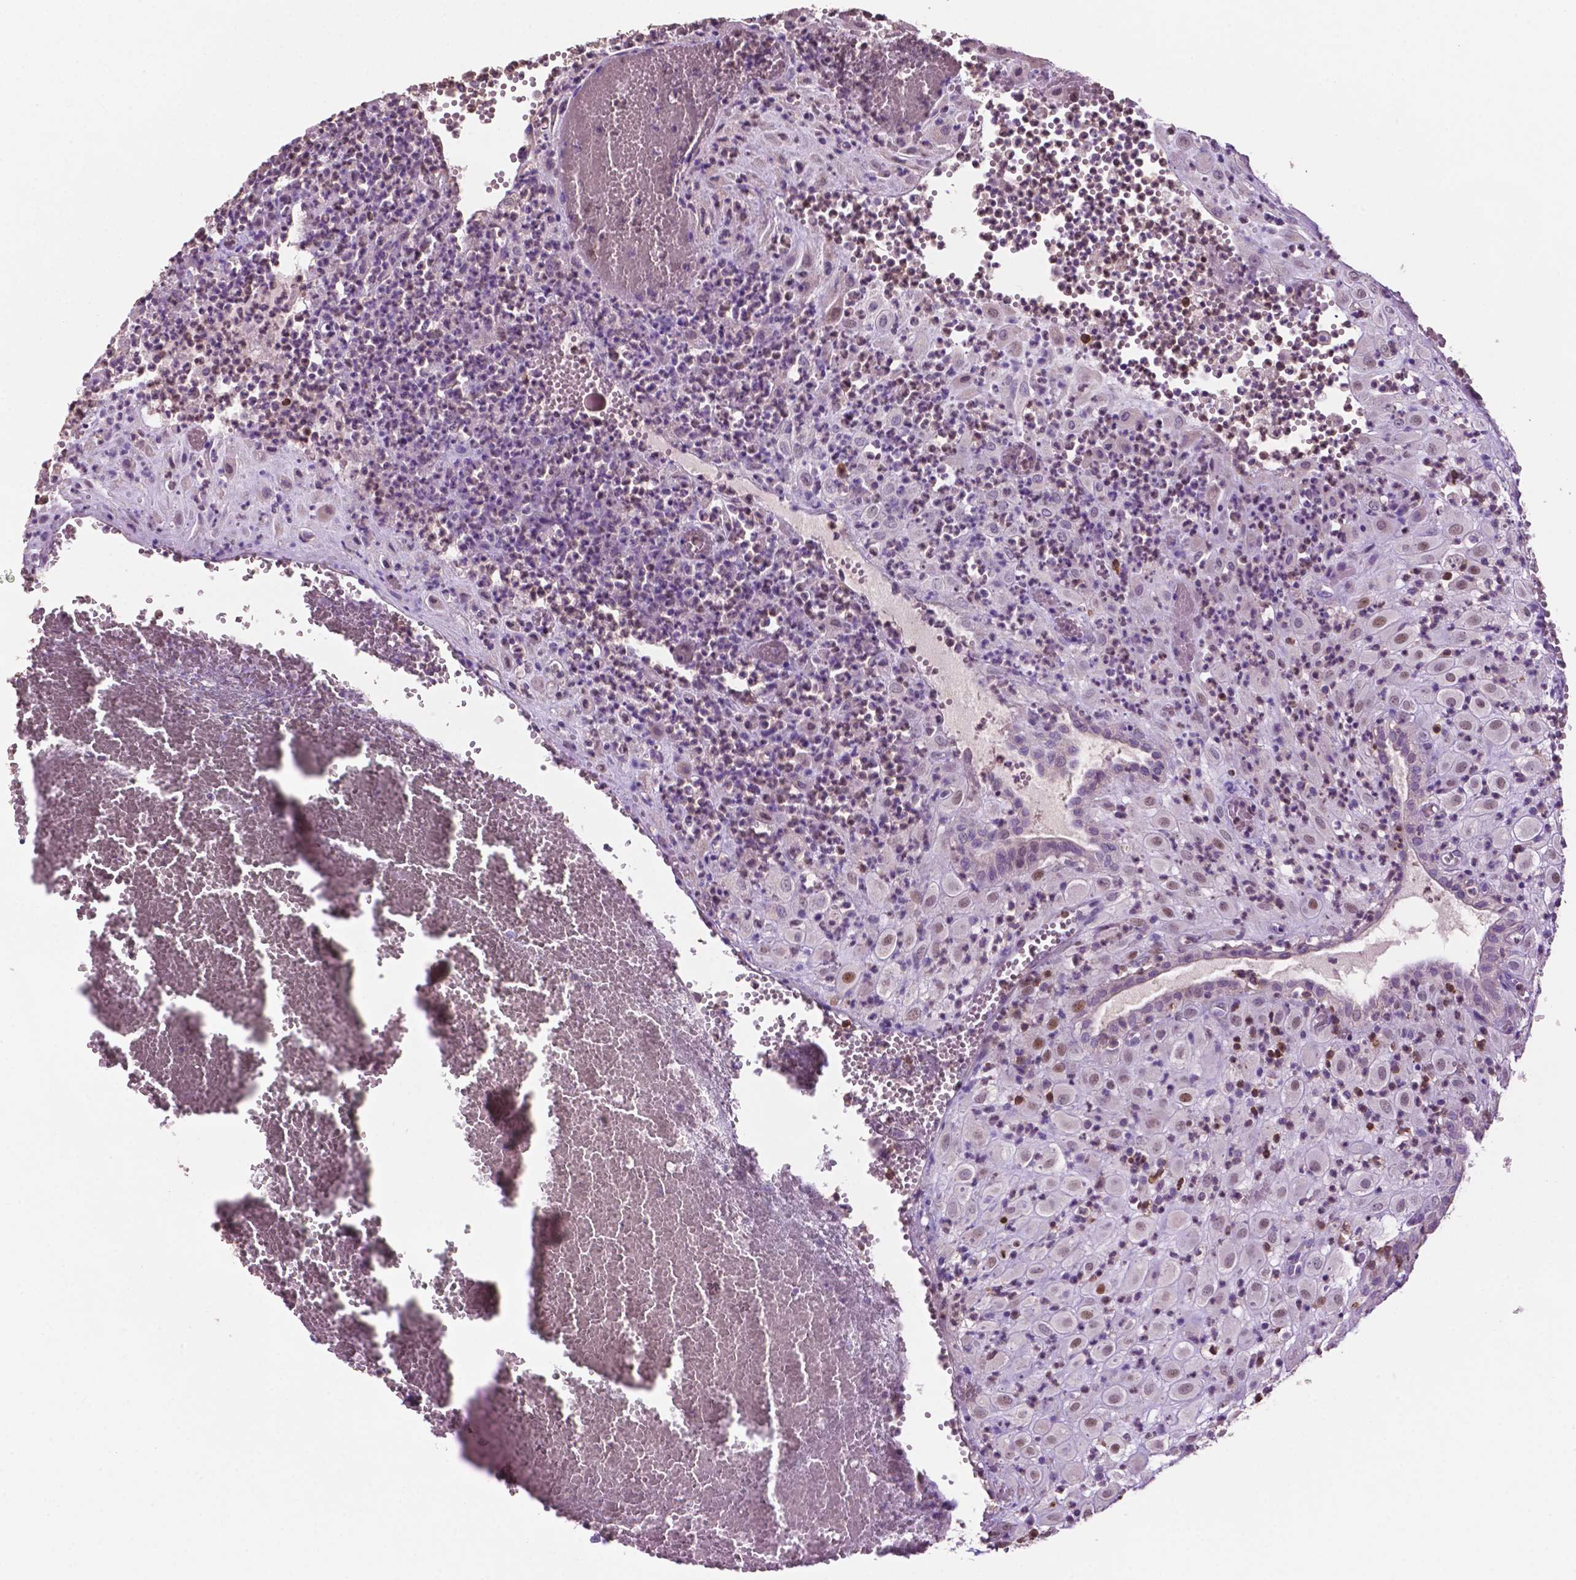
{"staining": {"intensity": "weak", "quantity": "<25%", "location": "nuclear"}, "tissue": "placenta", "cell_type": "Decidual cells", "image_type": "normal", "snomed": [{"axis": "morphology", "description": "Normal tissue, NOS"}, {"axis": "topography", "description": "Placenta"}], "caption": "An IHC histopathology image of normal placenta is shown. There is no staining in decidual cells of placenta. Nuclei are stained in blue.", "gene": "TBC1D10C", "patient": {"sex": "female", "age": 24}}